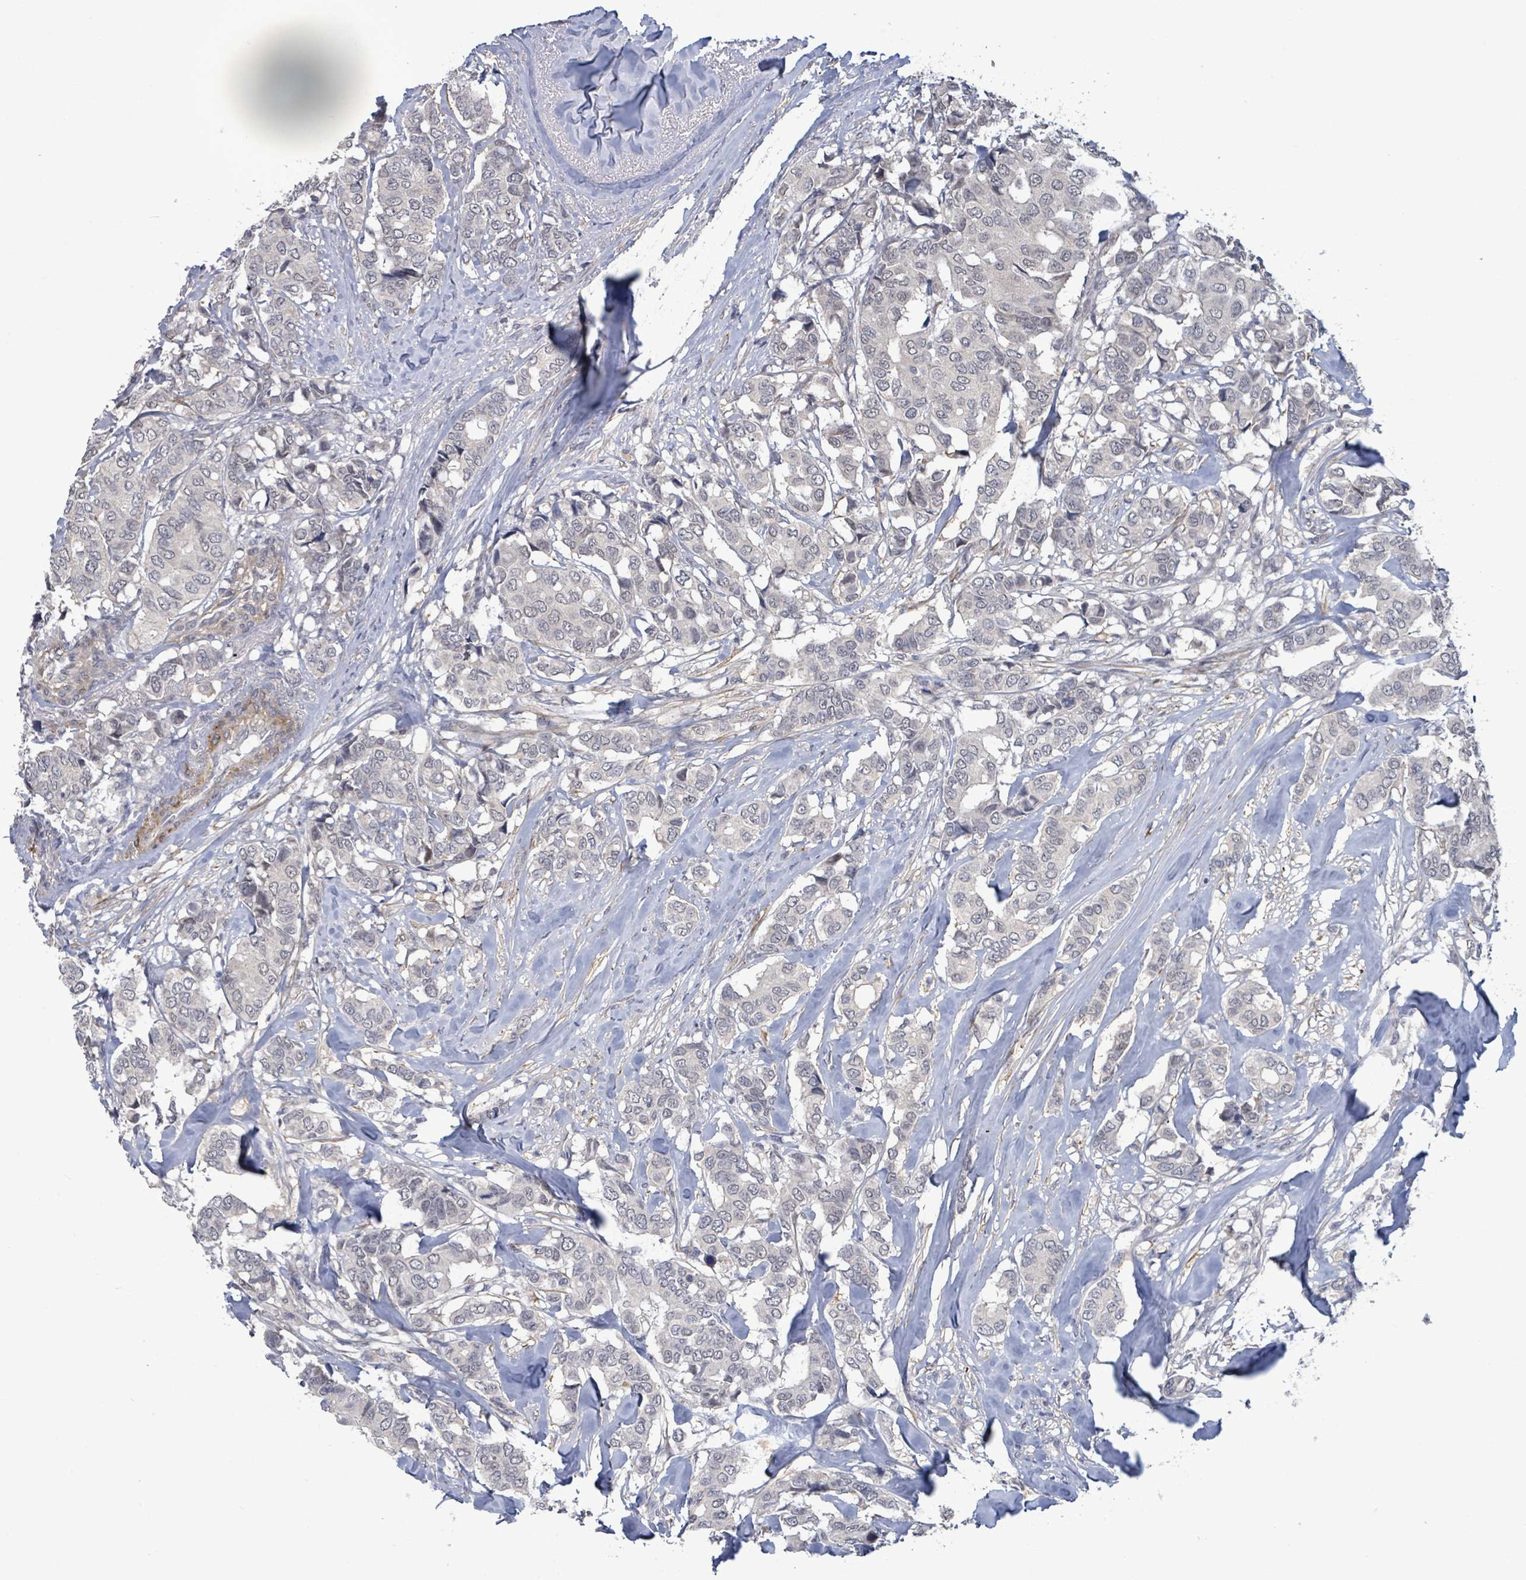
{"staining": {"intensity": "negative", "quantity": "none", "location": "none"}, "tissue": "breast cancer", "cell_type": "Tumor cells", "image_type": "cancer", "snomed": [{"axis": "morphology", "description": "Duct carcinoma"}, {"axis": "topography", "description": "Breast"}], "caption": "Intraductal carcinoma (breast) was stained to show a protein in brown. There is no significant expression in tumor cells. (DAB (3,3'-diaminobenzidine) immunohistochemistry (IHC) visualized using brightfield microscopy, high magnification).", "gene": "AMMECR1", "patient": {"sex": "female", "age": 87}}